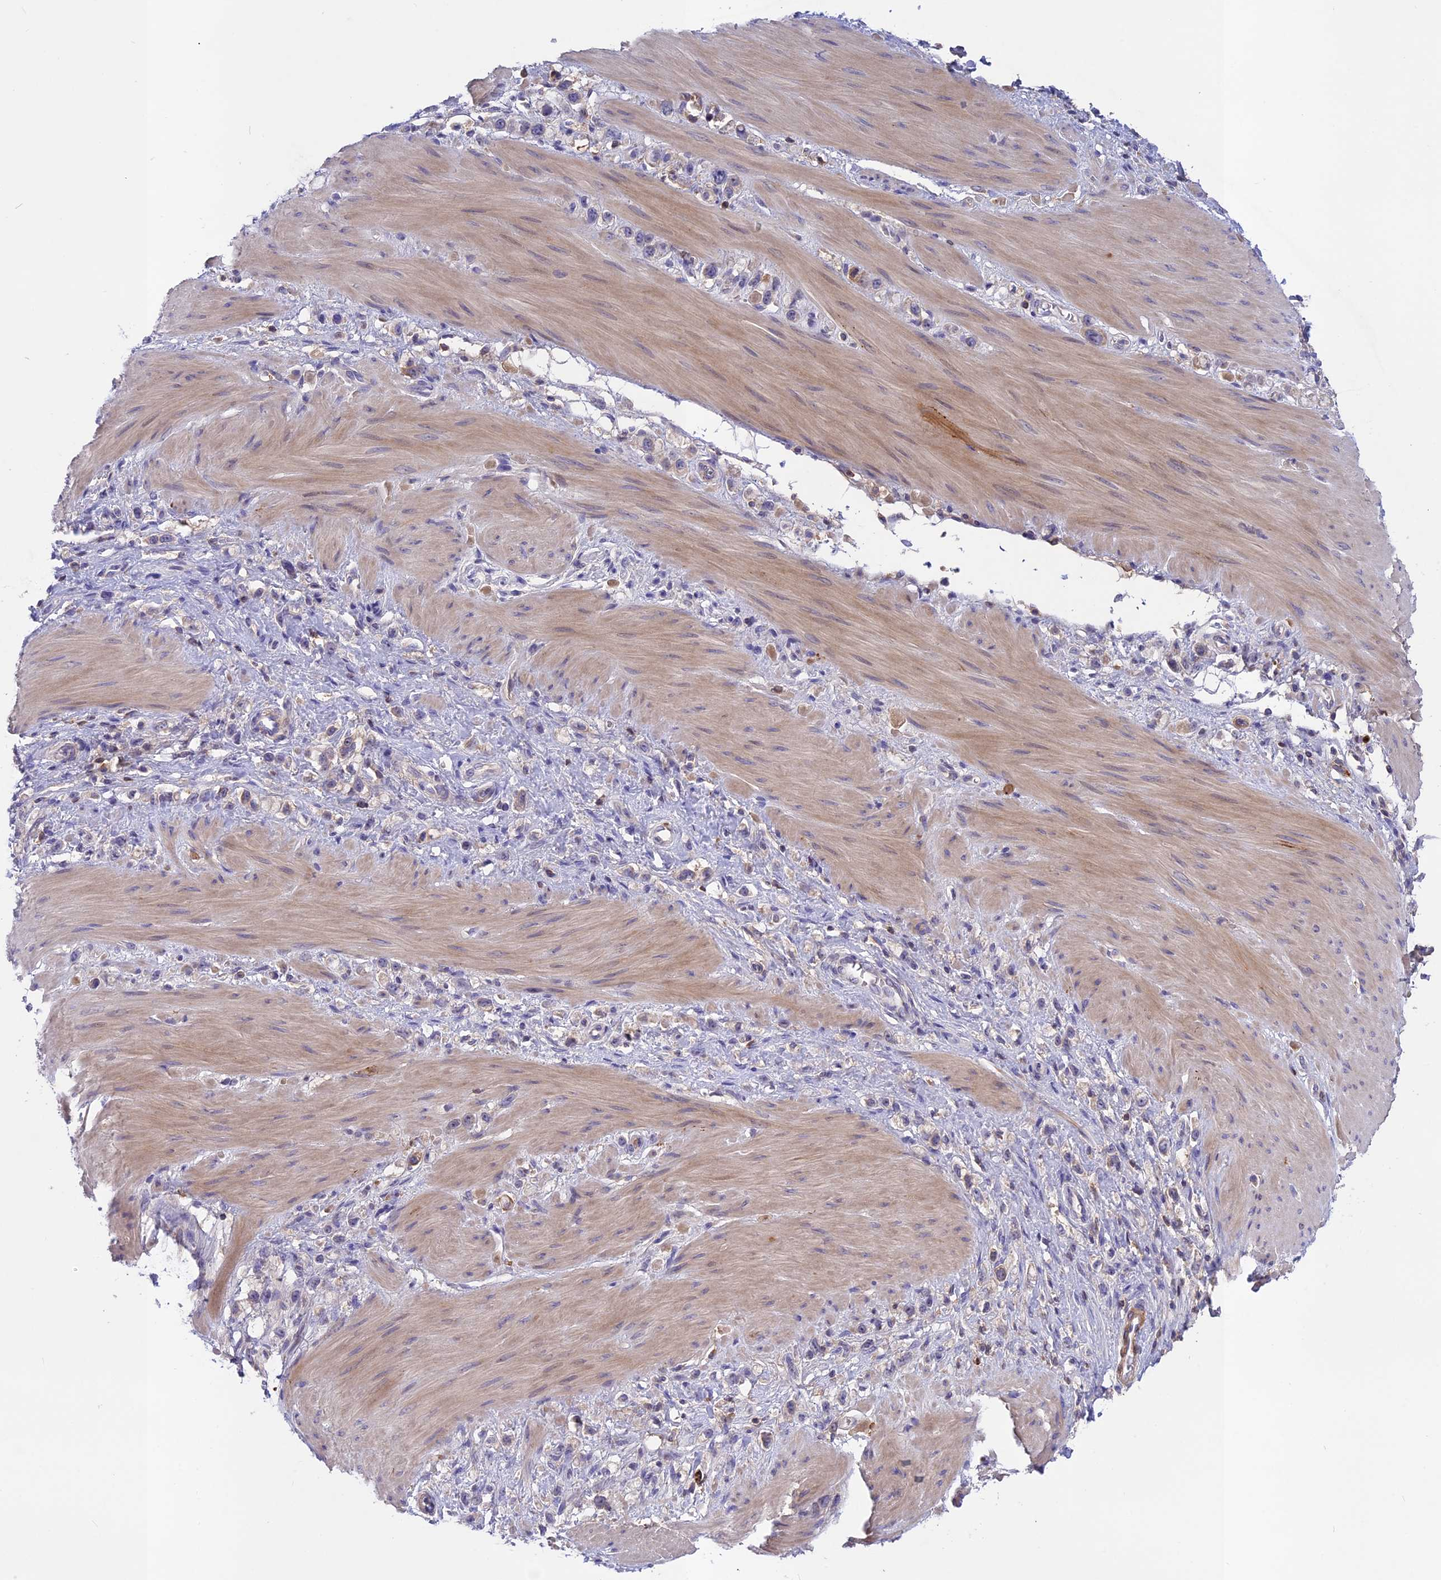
{"staining": {"intensity": "negative", "quantity": "none", "location": "none"}, "tissue": "stomach cancer", "cell_type": "Tumor cells", "image_type": "cancer", "snomed": [{"axis": "morphology", "description": "Adenocarcinoma, NOS"}, {"axis": "topography", "description": "Stomach"}], "caption": "This image is of stomach adenocarcinoma stained with IHC to label a protein in brown with the nuclei are counter-stained blue. There is no expression in tumor cells.", "gene": "ADO", "patient": {"sex": "female", "age": 65}}